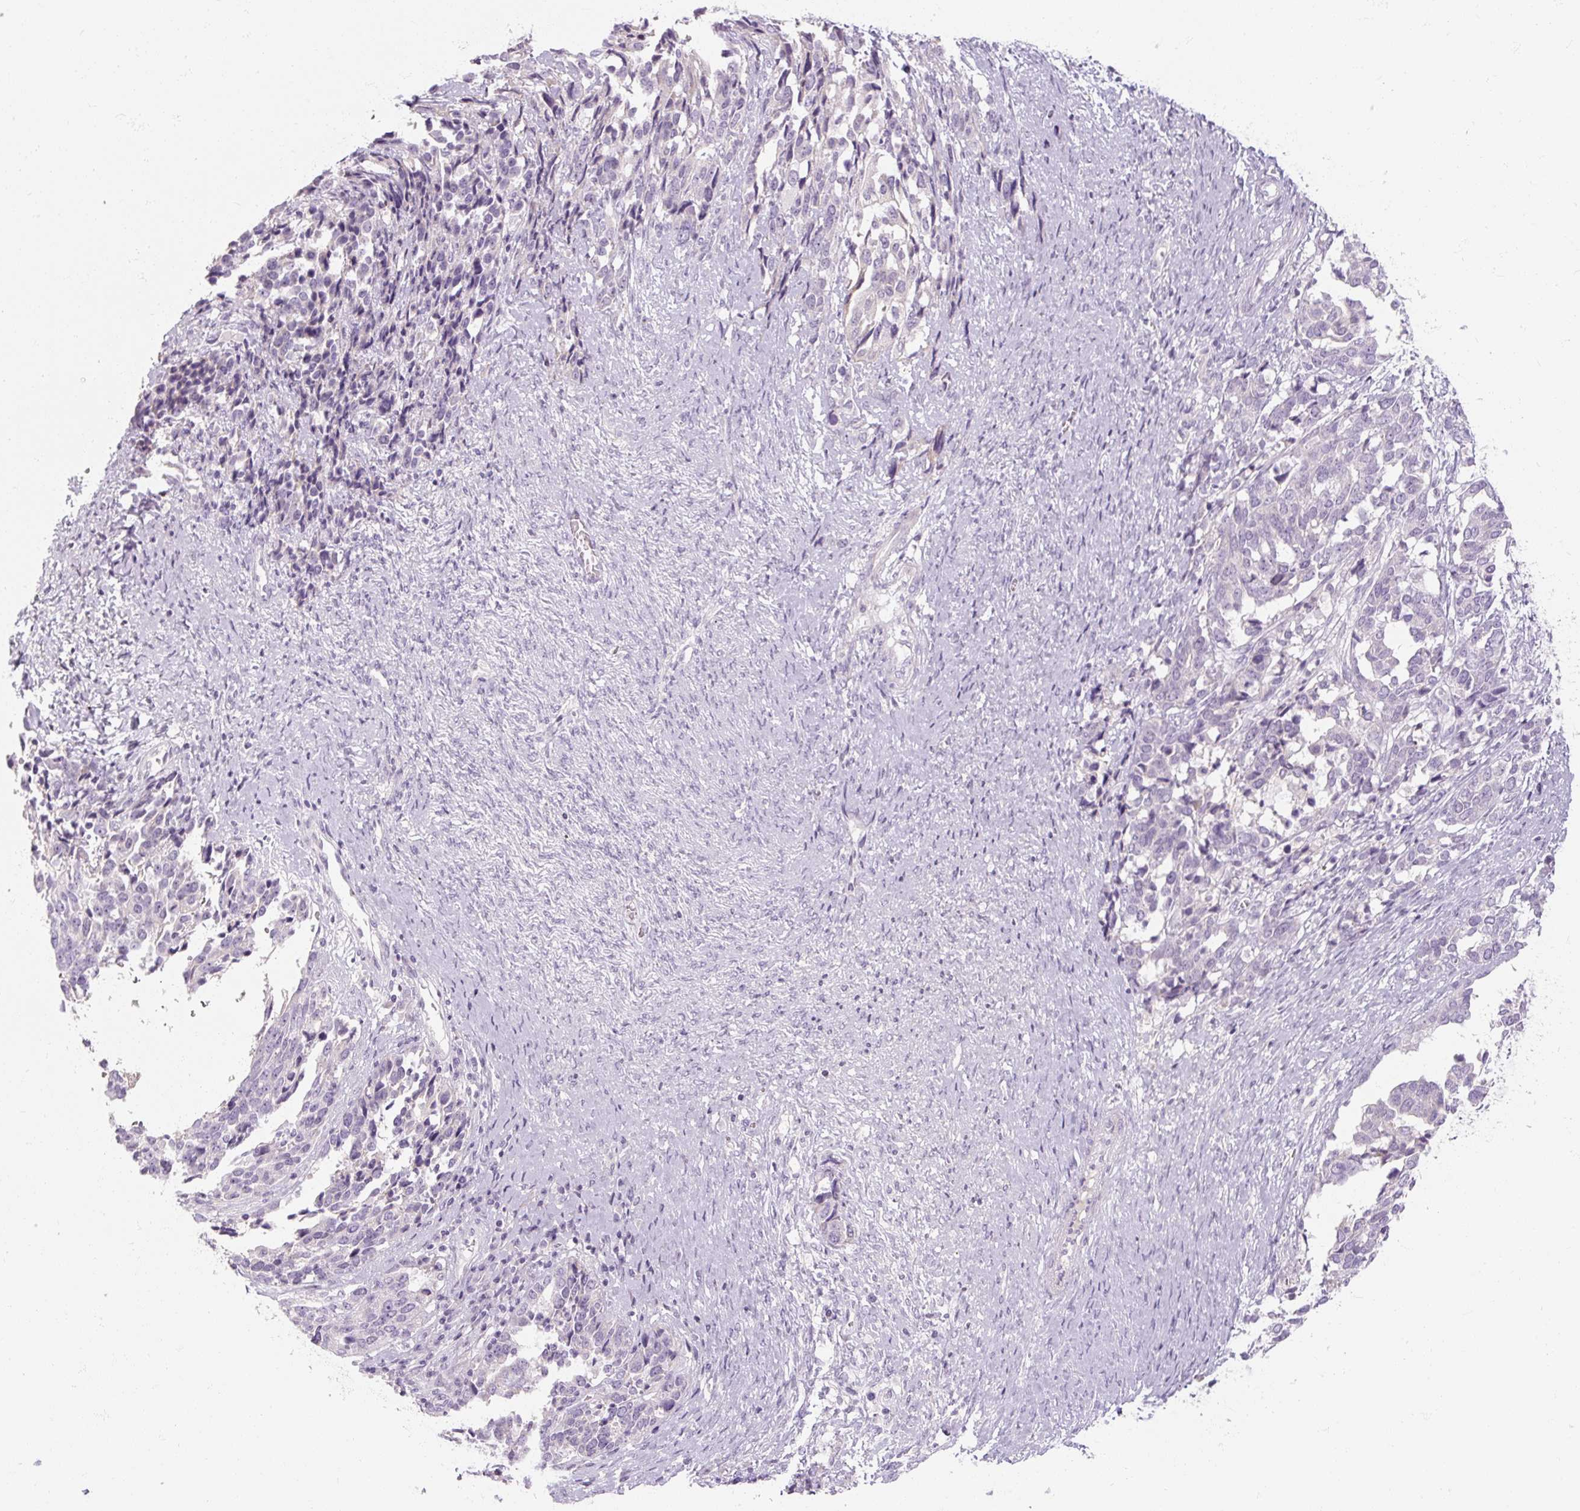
{"staining": {"intensity": "negative", "quantity": "none", "location": "none"}, "tissue": "ovarian cancer", "cell_type": "Tumor cells", "image_type": "cancer", "snomed": [{"axis": "morphology", "description": "Cystadenocarcinoma, serous, NOS"}, {"axis": "topography", "description": "Ovary"}], "caption": "Human serous cystadenocarcinoma (ovarian) stained for a protein using immunohistochemistry (IHC) demonstrates no staining in tumor cells.", "gene": "NFE2L3", "patient": {"sex": "female", "age": 44}}